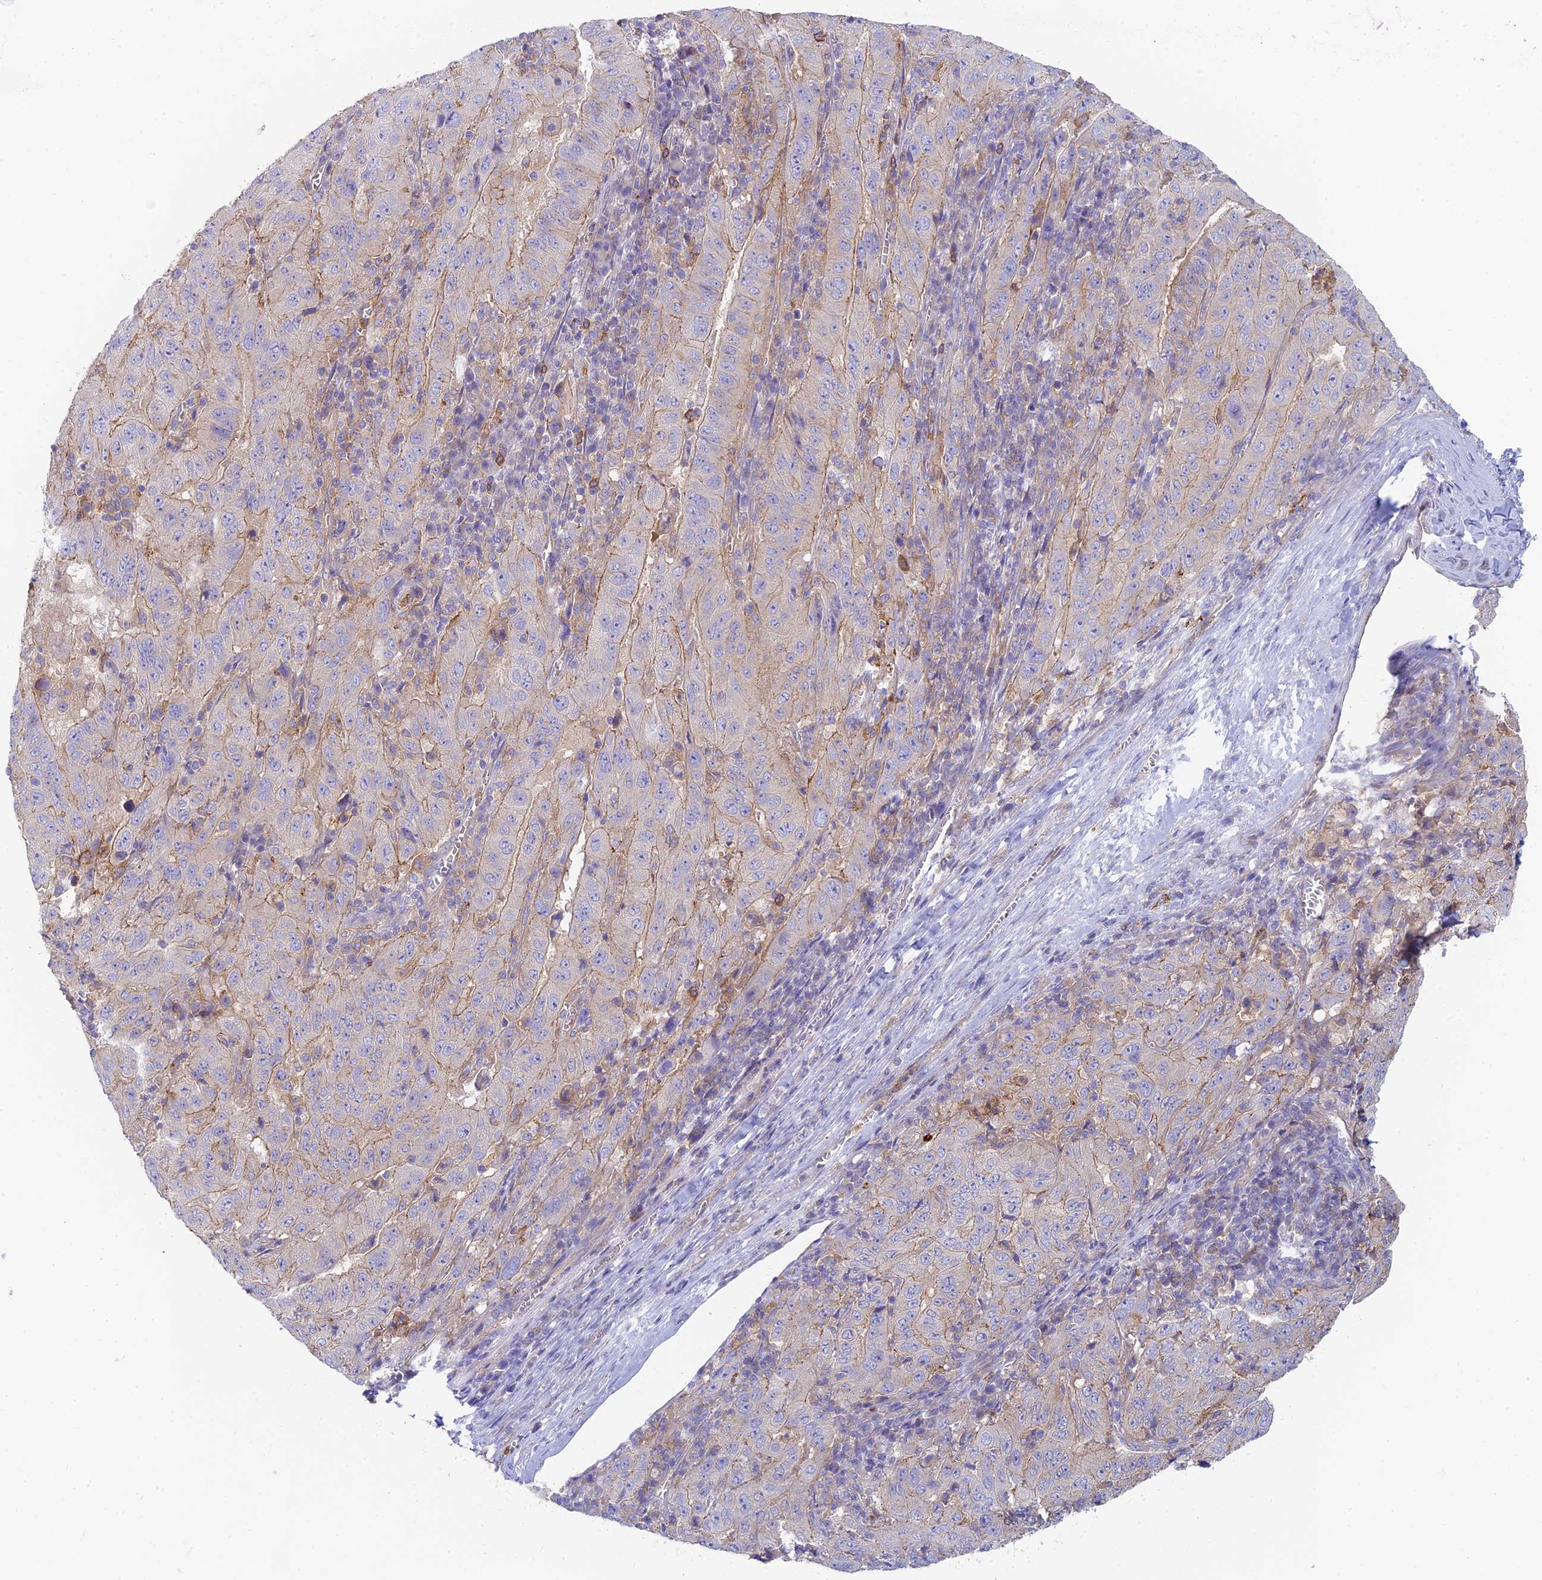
{"staining": {"intensity": "weak", "quantity": "25%-75%", "location": "cytoplasmic/membranous"}, "tissue": "pancreatic cancer", "cell_type": "Tumor cells", "image_type": "cancer", "snomed": [{"axis": "morphology", "description": "Adenocarcinoma, NOS"}, {"axis": "topography", "description": "Pancreas"}], "caption": "Immunohistochemical staining of adenocarcinoma (pancreatic) displays low levels of weak cytoplasmic/membranous positivity in about 25%-75% of tumor cells.", "gene": "STRN4", "patient": {"sex": "male", "age": 63}}